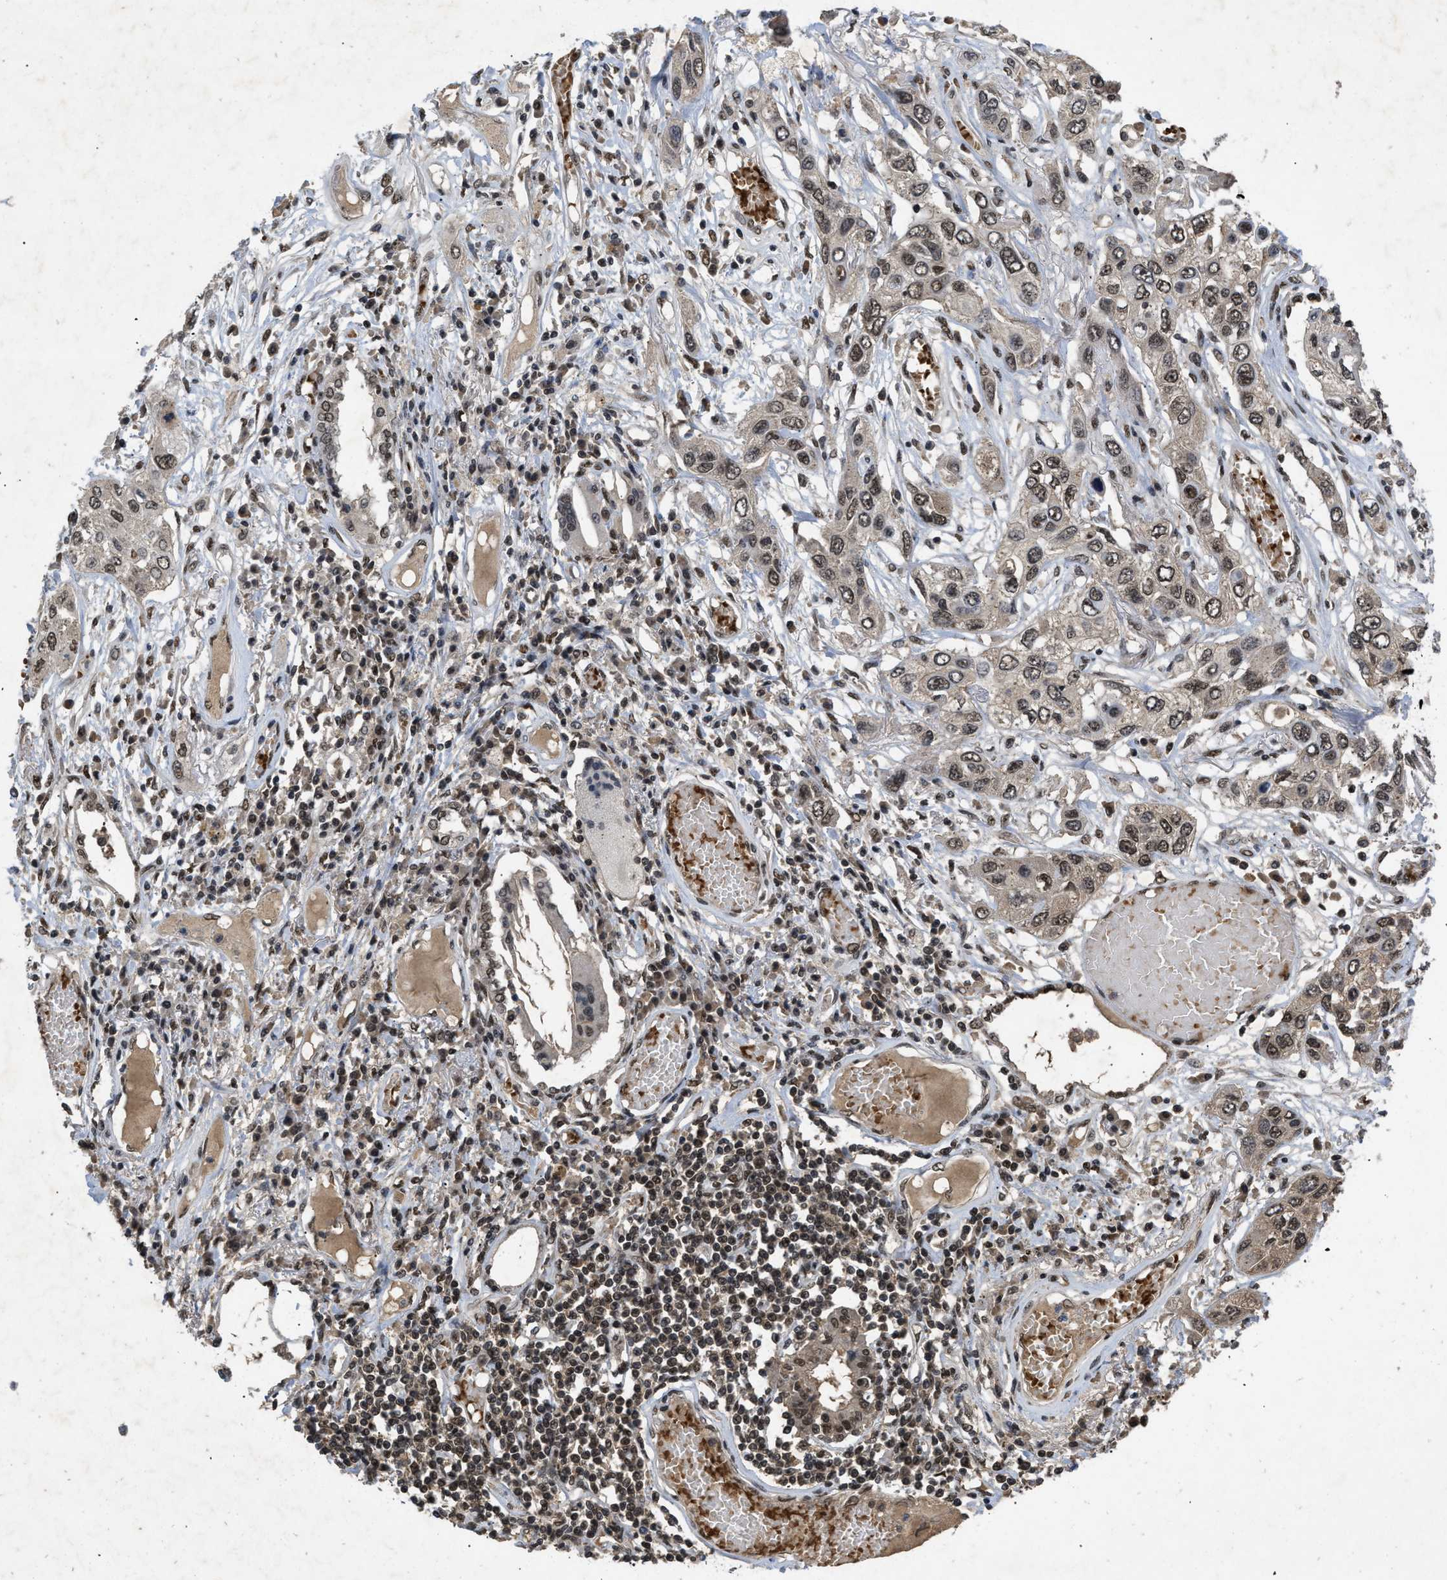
{"staining": {"intensity": "moderate", "quantity": ">75%", "location": "nuclear"}, "tissue": "lung cancer", "cell_type": "Tumor cells", "image_type": "cancer", "snomed": [{"axis": "morphology", "description": "Squamous cell carcinoma, NOS"}, {"axis": "topography", "description": "Lung"}], "caption": "Immunohistochemistry of human squamous cell carcinoma (lung) demonstrates medium levels of moderate nuclear expression in approximately >75% of tumor cells.", "gene": "ZNF346", "patient": {"sex": "male", "age": 71}}